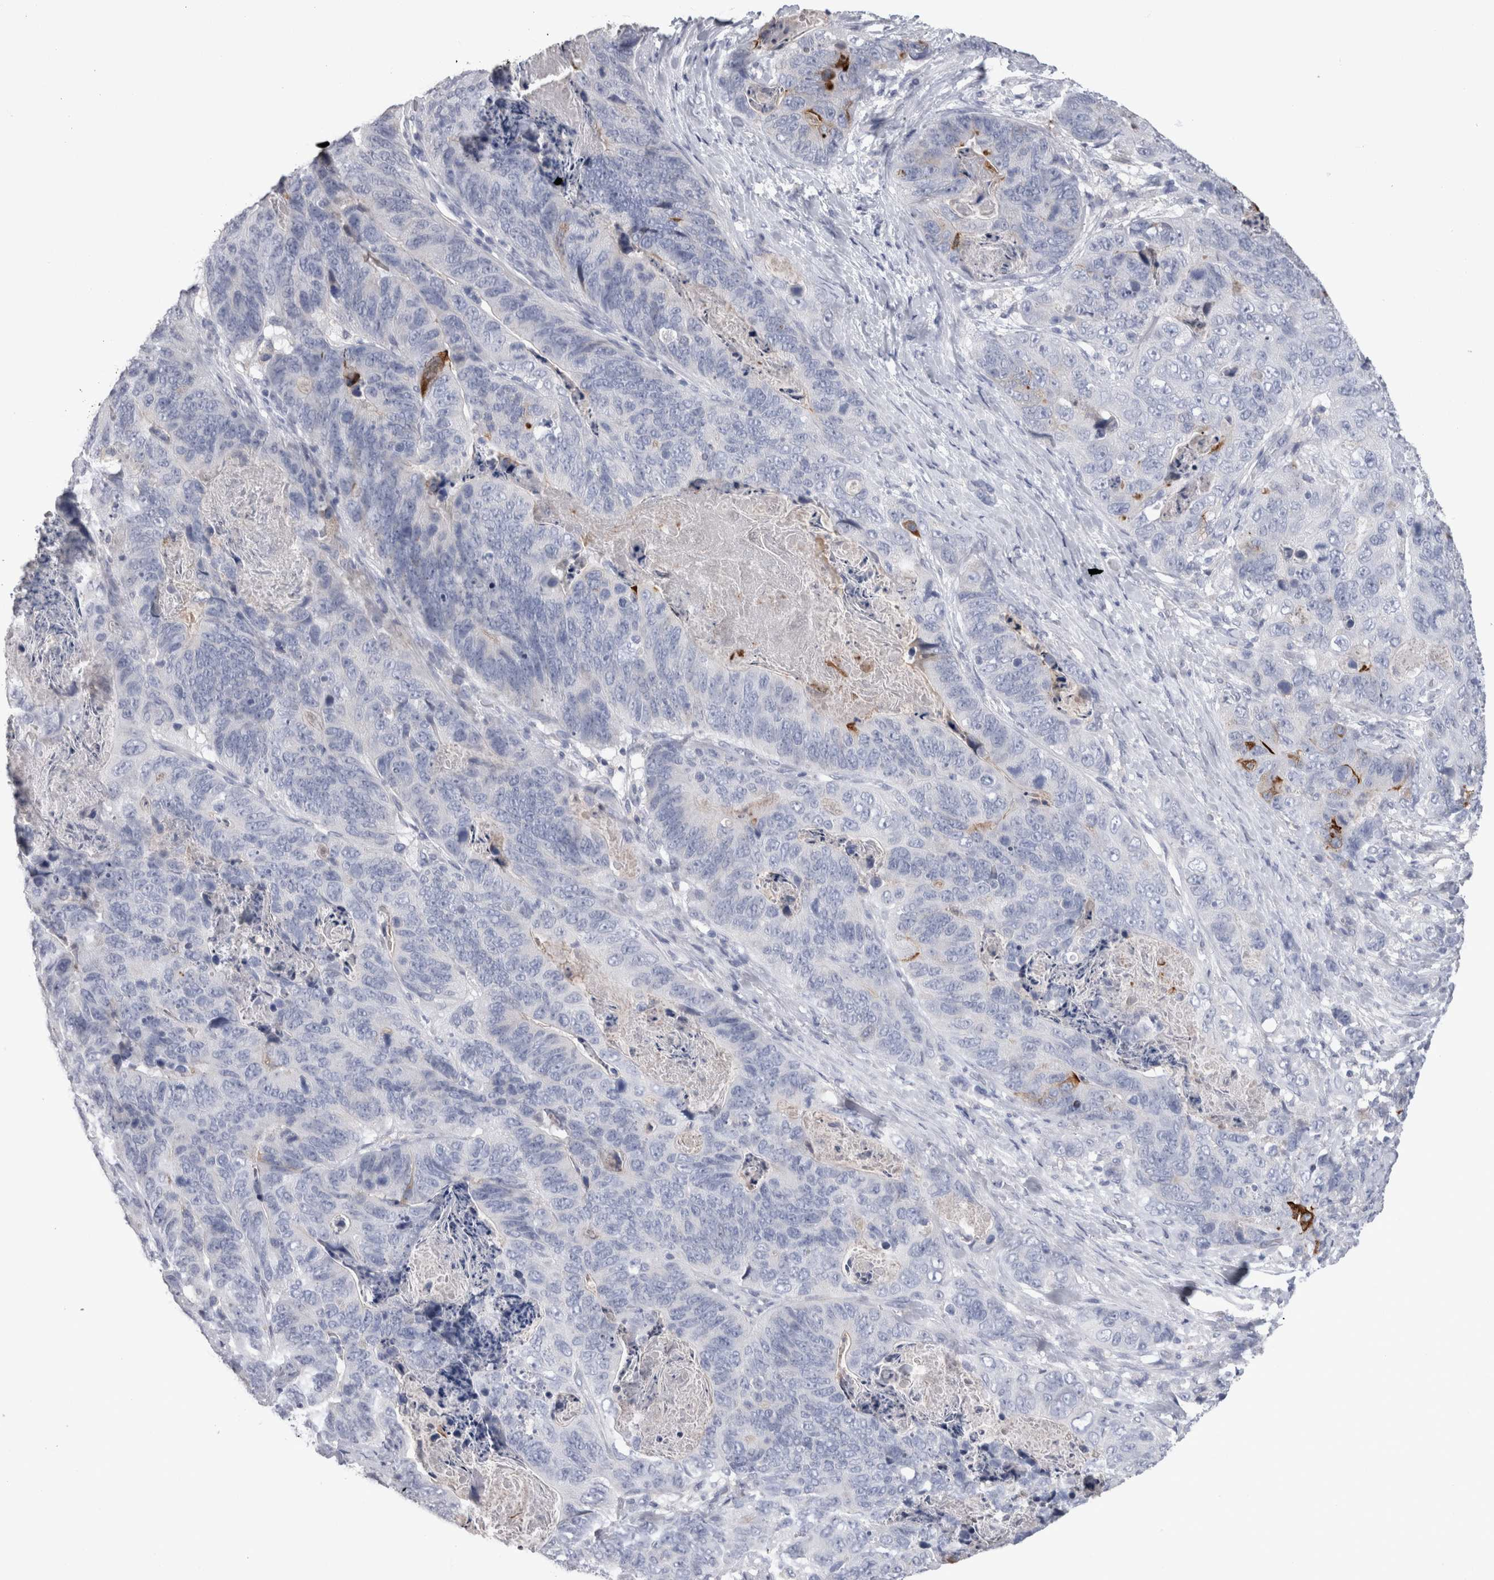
{"staining": {"intensity": "negative", "quantity": "none", "location": "none"}, "tissue": "stomach cancer", "cell_type": "Tumor cells", "image_type": "cancer", "snomed": [{"axis": "morphology", "description": "Normal tissue, NOS"}, {"axis": "morphology", "description": "Adenocarcinoma, NOS"}, {"axis": "topography", "description": "Stomach"}], "caption": "Immunohistochemistry photomicrograph of neoplastic tissue: human stomach cancer stained with DAB exhibits no significant protein expression in tumor cells.", "gene": "REG1A", "patient": {"sex": "female", "age": 89}}